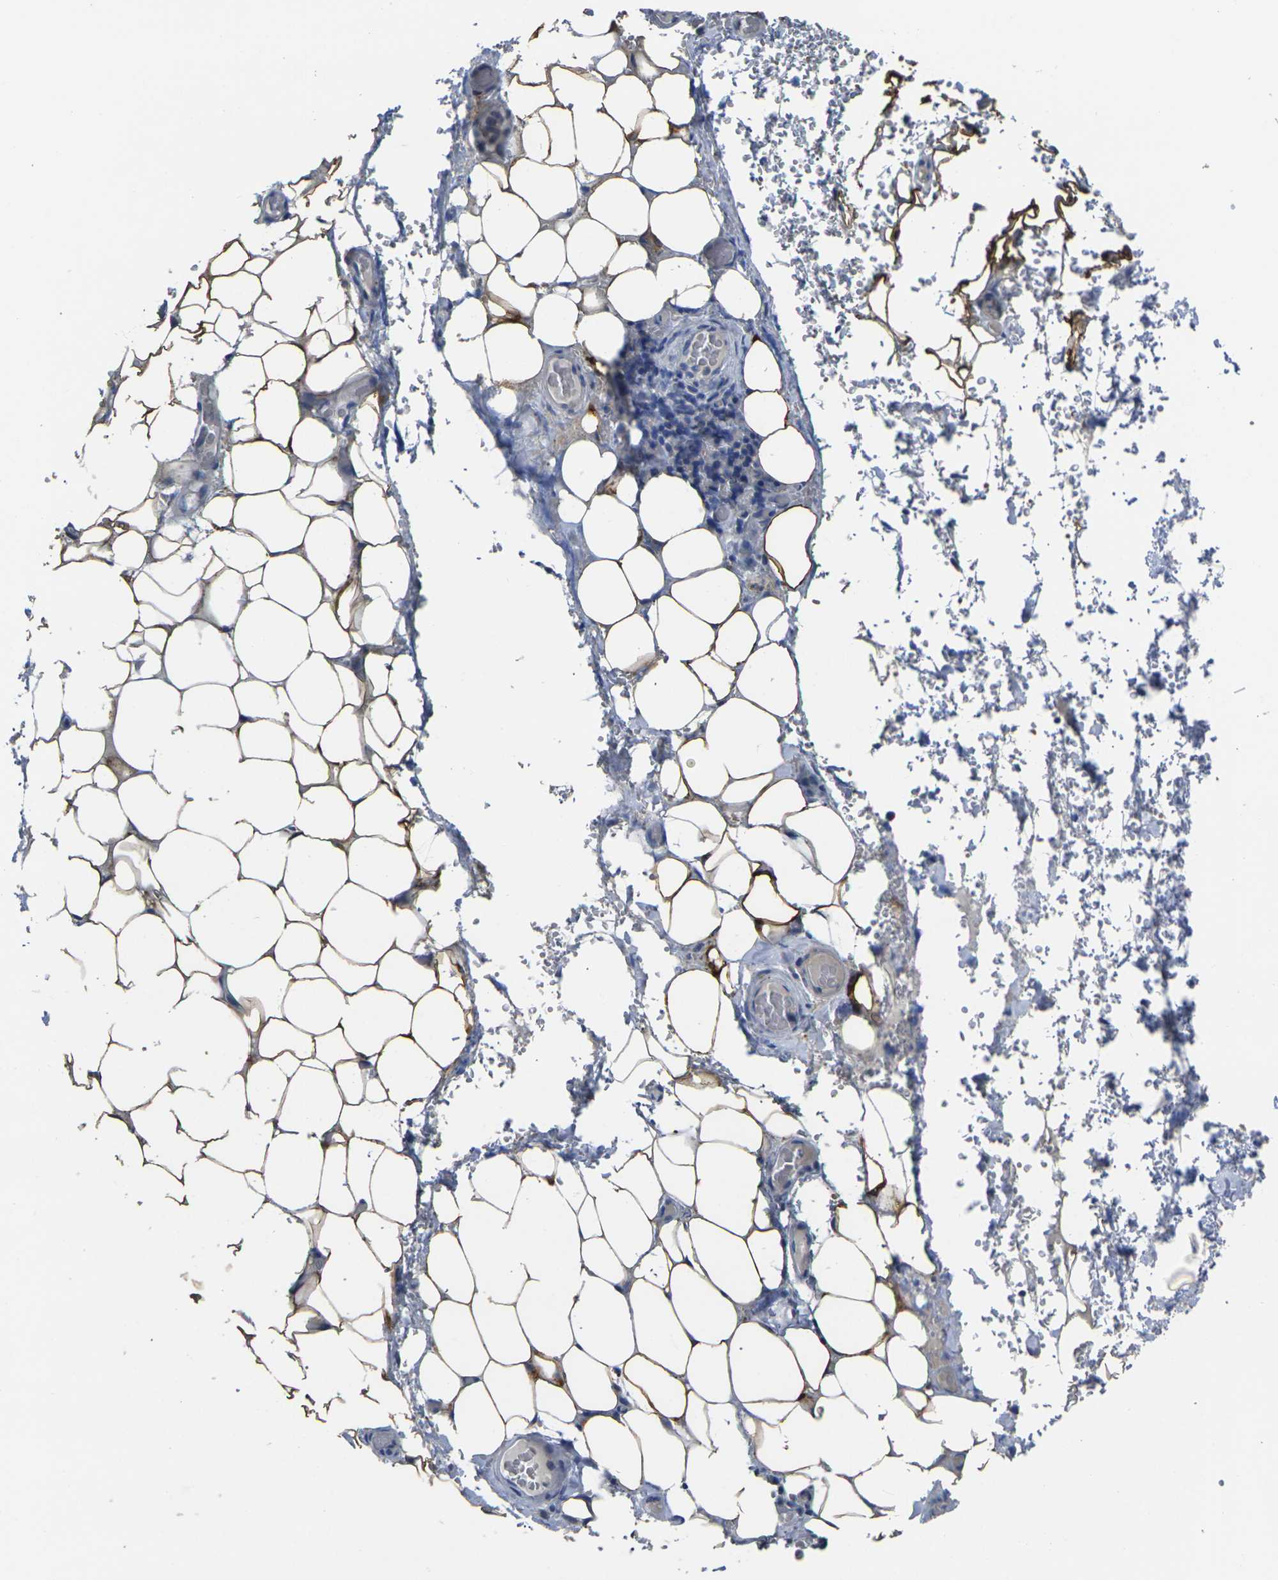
{"staining": {"intensity": "strong", "quantity": ">75%", "location": "cytoplasmic/membranous"}, "tissue": "adipose tissue", "cell_type": "Adipocytes", "image_type": "normal", "snomed": [{"axis": "morphology", "description": "Normal tissue, NOS"}, {"axis": "morphology", "description": "Adenocarcinoma, NOS"}, {"axis": "topography", "description": "Esophagus"}], "caption": "Adipocytes reveal high levels of strong cytoplasmic/membranous positivity in approximately >75% of cells in unremarkable adipose tissue.", "gene": "GNA12", "patient": {"sex": "male", "age": 62}}